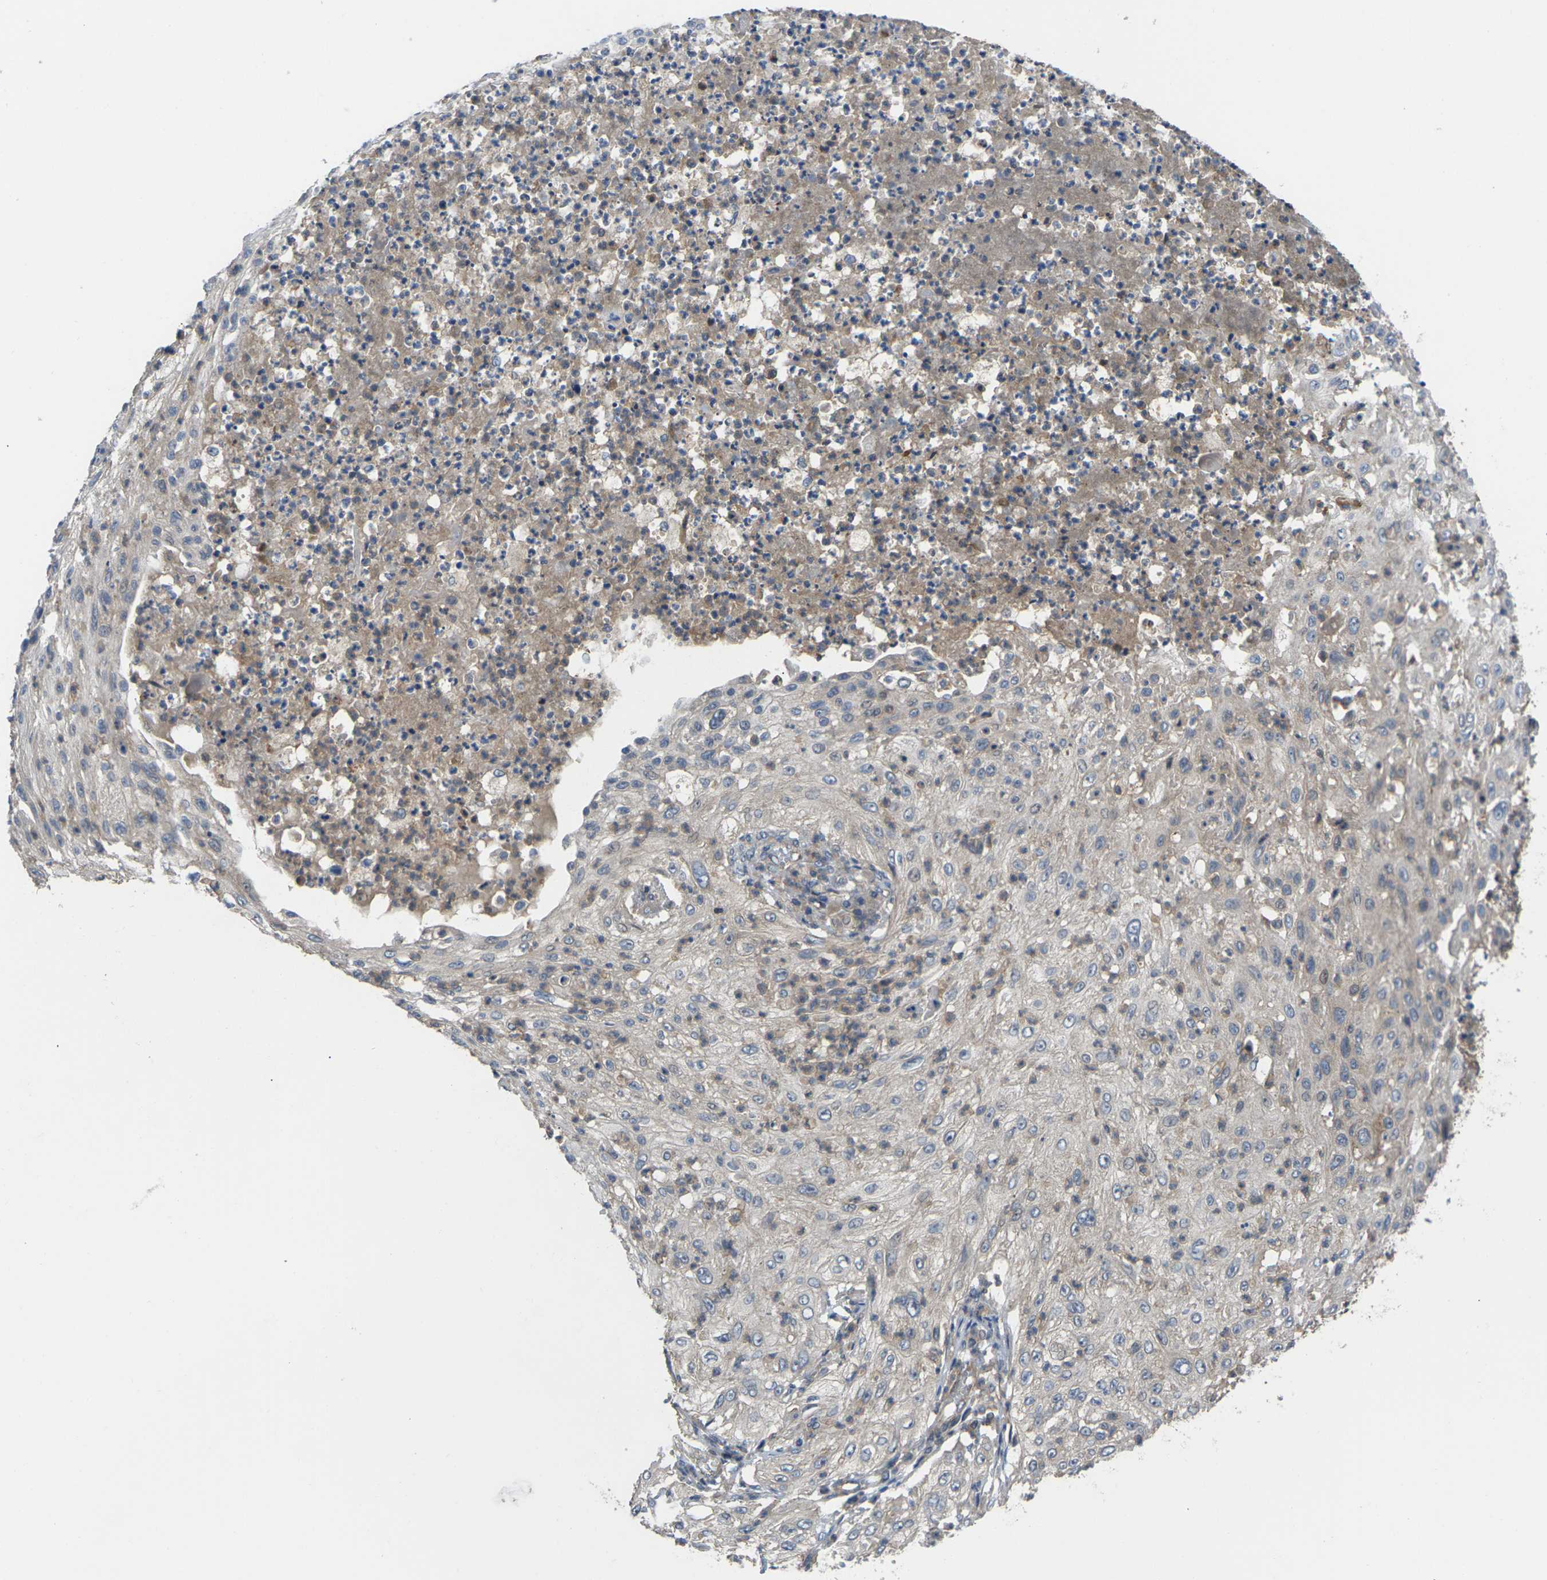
{"staining": {"intensity": "negative", "quantity": "none", "location": "none"}, "tissue": "lung cancer", "cell_type": "Tumor cells", "image_type": "cancer", "snomed": [{"axis": "morphology", "description": "Inflammation, NOS"}, {"axis": "morphology", "description": "Squamous cell carcinoma, NOS"}, {"axis": "topography", "description": "Lymph node"}, {"axis": "topography", "description": "Soft tissue"}, {"axis": "topography", "description": "Lung"}], "caption": "Tumor cells show no significant staining in squamous cell carcinoma (lung).", "gene": "TIAM1", "patient": {"sex": "male", "age": 66}}